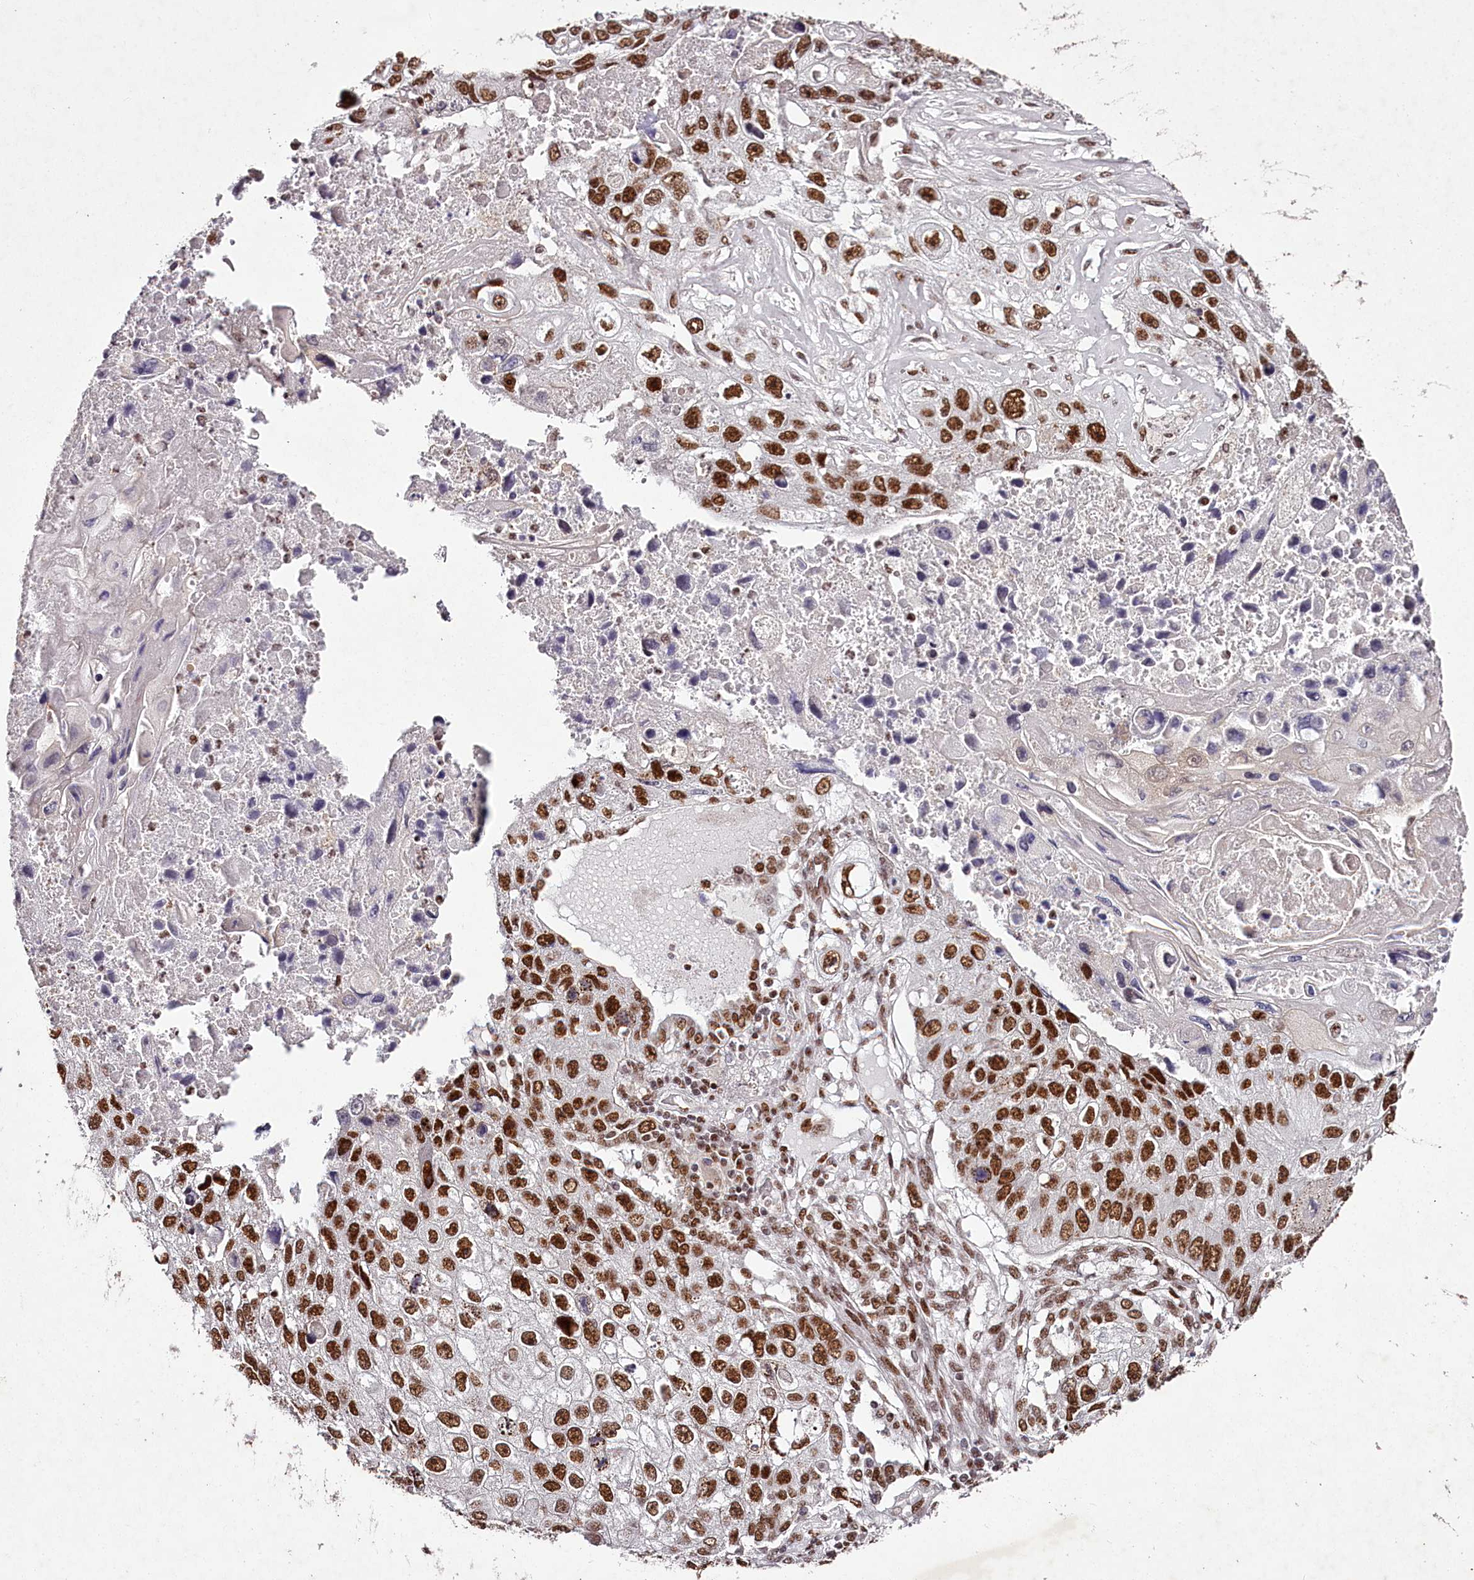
{"staining": {"intensity": "strong", "quantity": ">75%", "location": "nuclear"}, "tissue": "lung cancer", "cell_type": "Tumor cells", "image_type": "cancer", "snomed": [{"axis": "morphology", "description": "Squamous cell carcinoma, NOS"}, {"axis": "topography", "description": "Lung"}], "caption": "High-magnification brightfield microscopy of lung cancer stained with DAB (brown) and counterstained with hematoxylin (blue). tumor cells exhibit strong nuclear staining is present in approximately>75% of cells.", "gene": "PSPC1", "patient": {"sex": "male", "age": 61}}